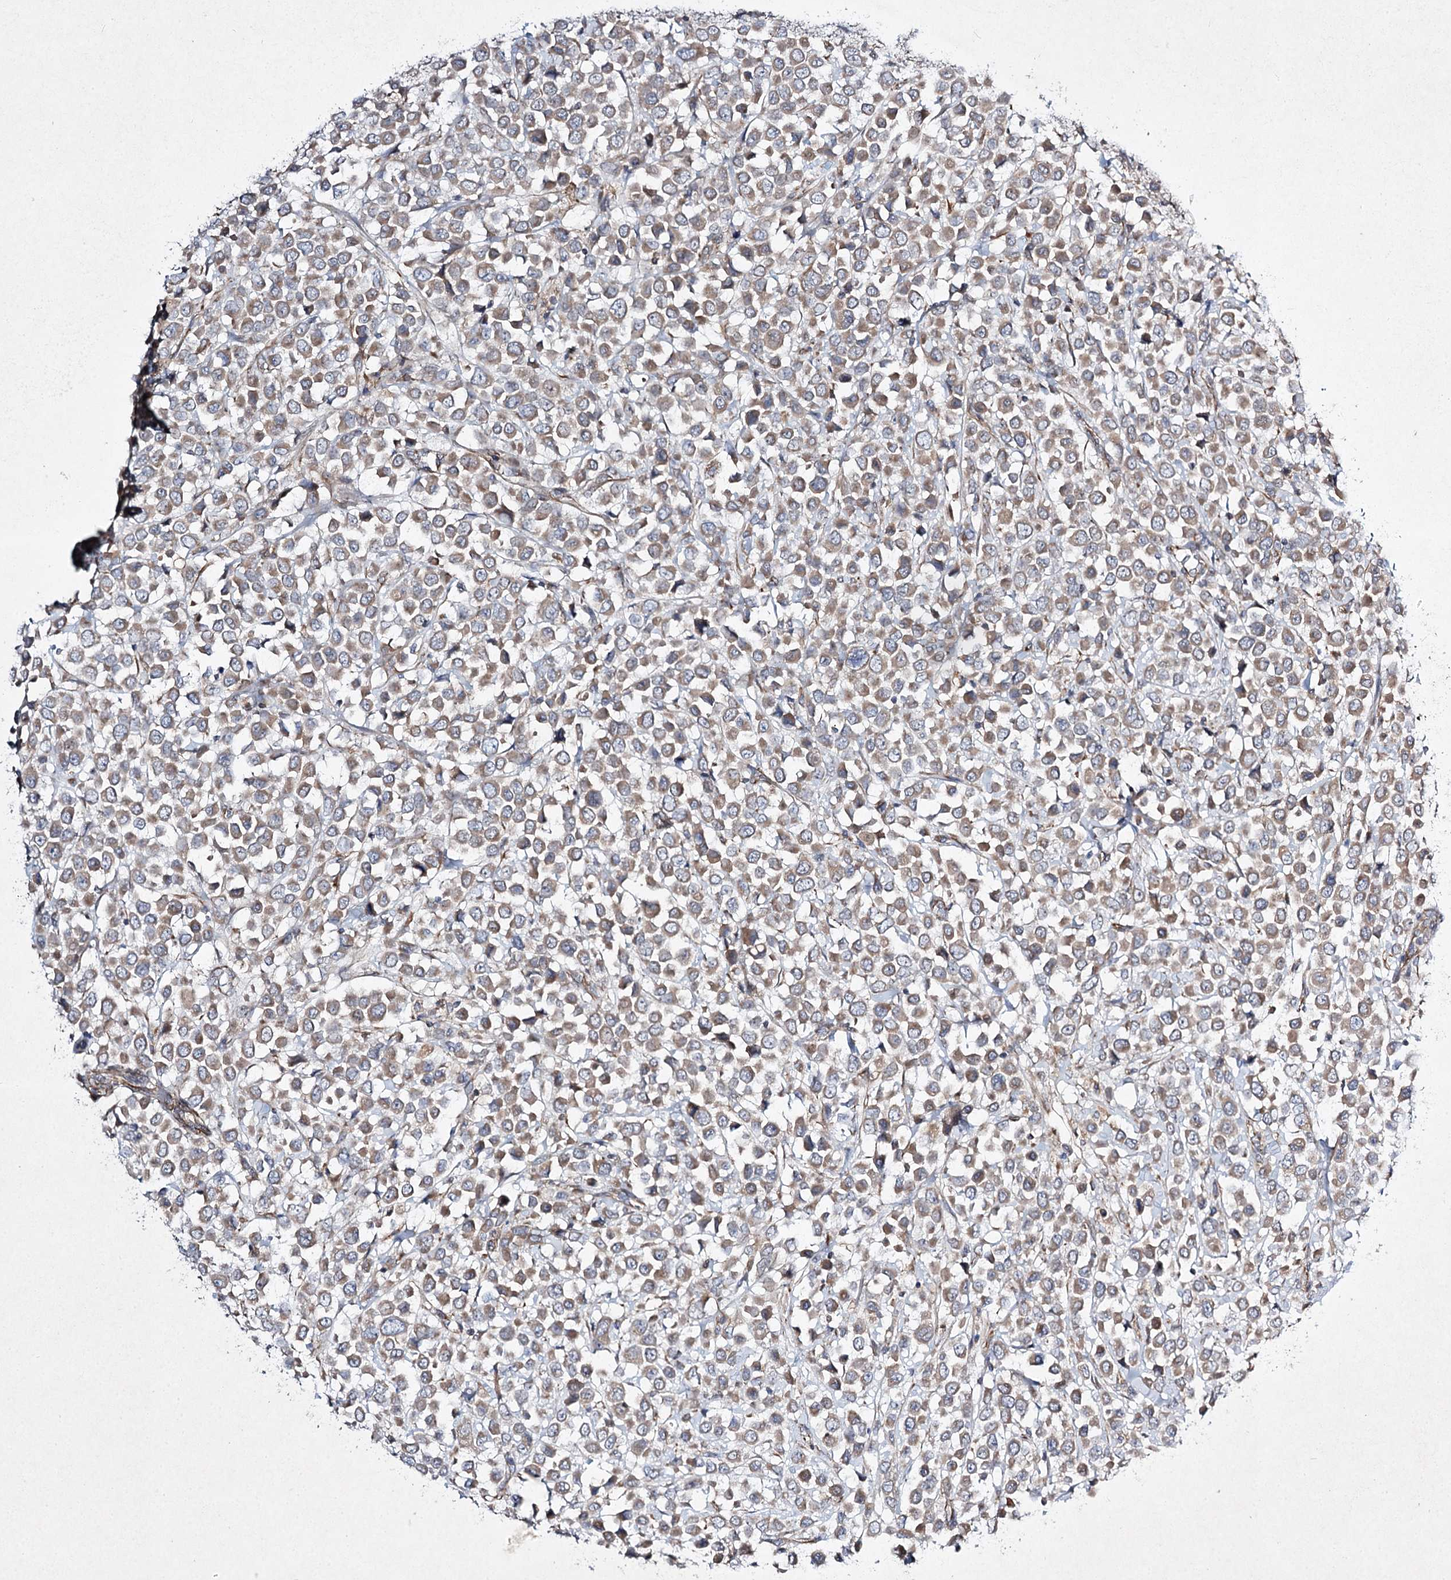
{"staining": {"intensity": "moderate", "quantity": ">75%", "location": "cytoplasmic/membranous"}, "tissue": "breast cancer", "cell_type": "Tumor cells", "image_type": "cancer", "snomed": [{"axis": "morphology", "description": "Duct carcinoma"}, {"axis": "topography", "description": "Breast"}], "caption": "The micrograph shows staining of breast cancer (invasive ductal carcinoma), revealing moderate cytoplasmic/membranous protein expression (brown color) within tumor cells.", "gene": "KIAA0825", "patient": {"sex": "female", "age": 61}}